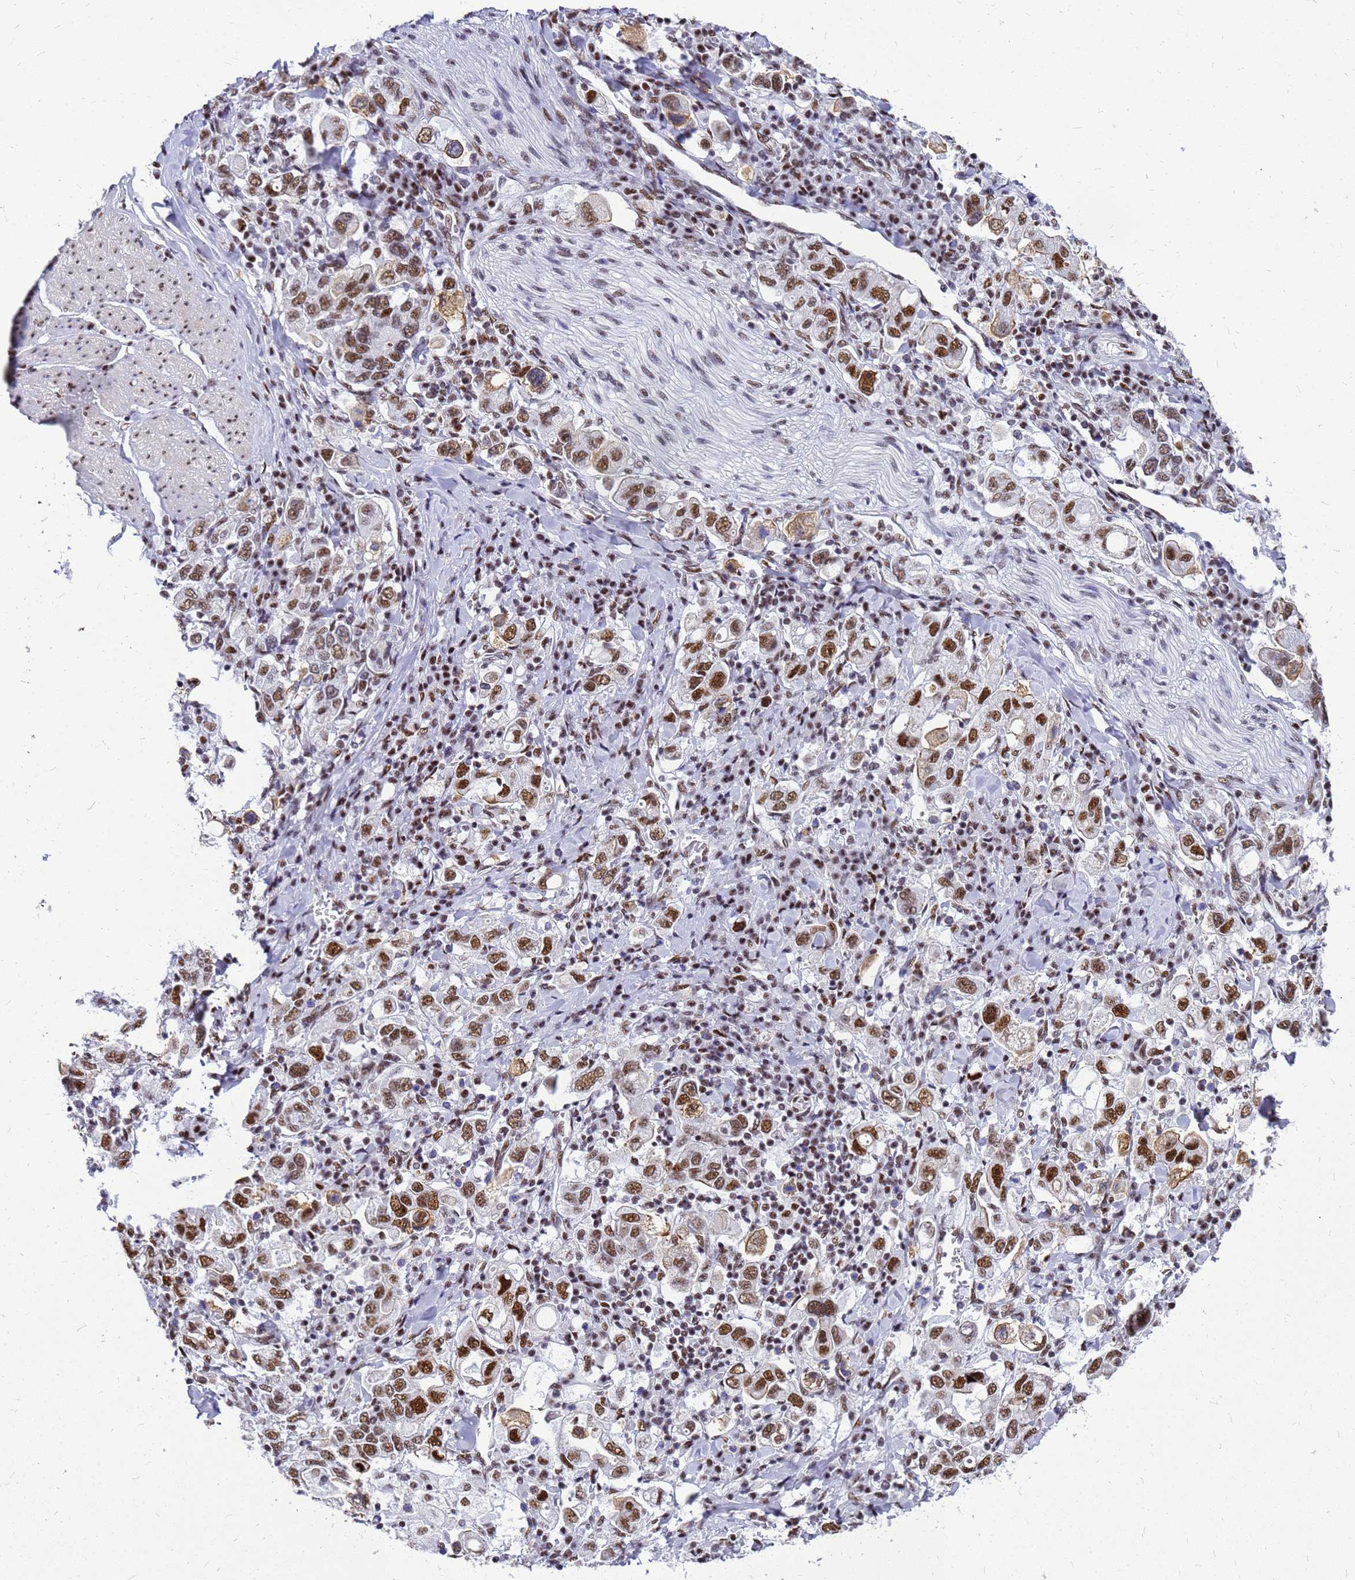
{"staining": {"intensity": "moderate", "quantity": ">75%", "location": "nuclear"}, "tissue": "stomach cancer", "cell_type": "Tumor cells", "image_type": "cancer", "snomed": [{"axis": "morphology", "description": "Adenocarcinoma, NOS"}, {"axis": "topography", "description": "Stomach, upper"}], "caption": "This is a histology image of immunohistochemistry (IHC) staining of stomach cancer (adenocarcinoma), which shows moderate staining in the nuclear of tumor cells.", "gene": "SART3", "patient": {"sex": "male", "age": 62}}